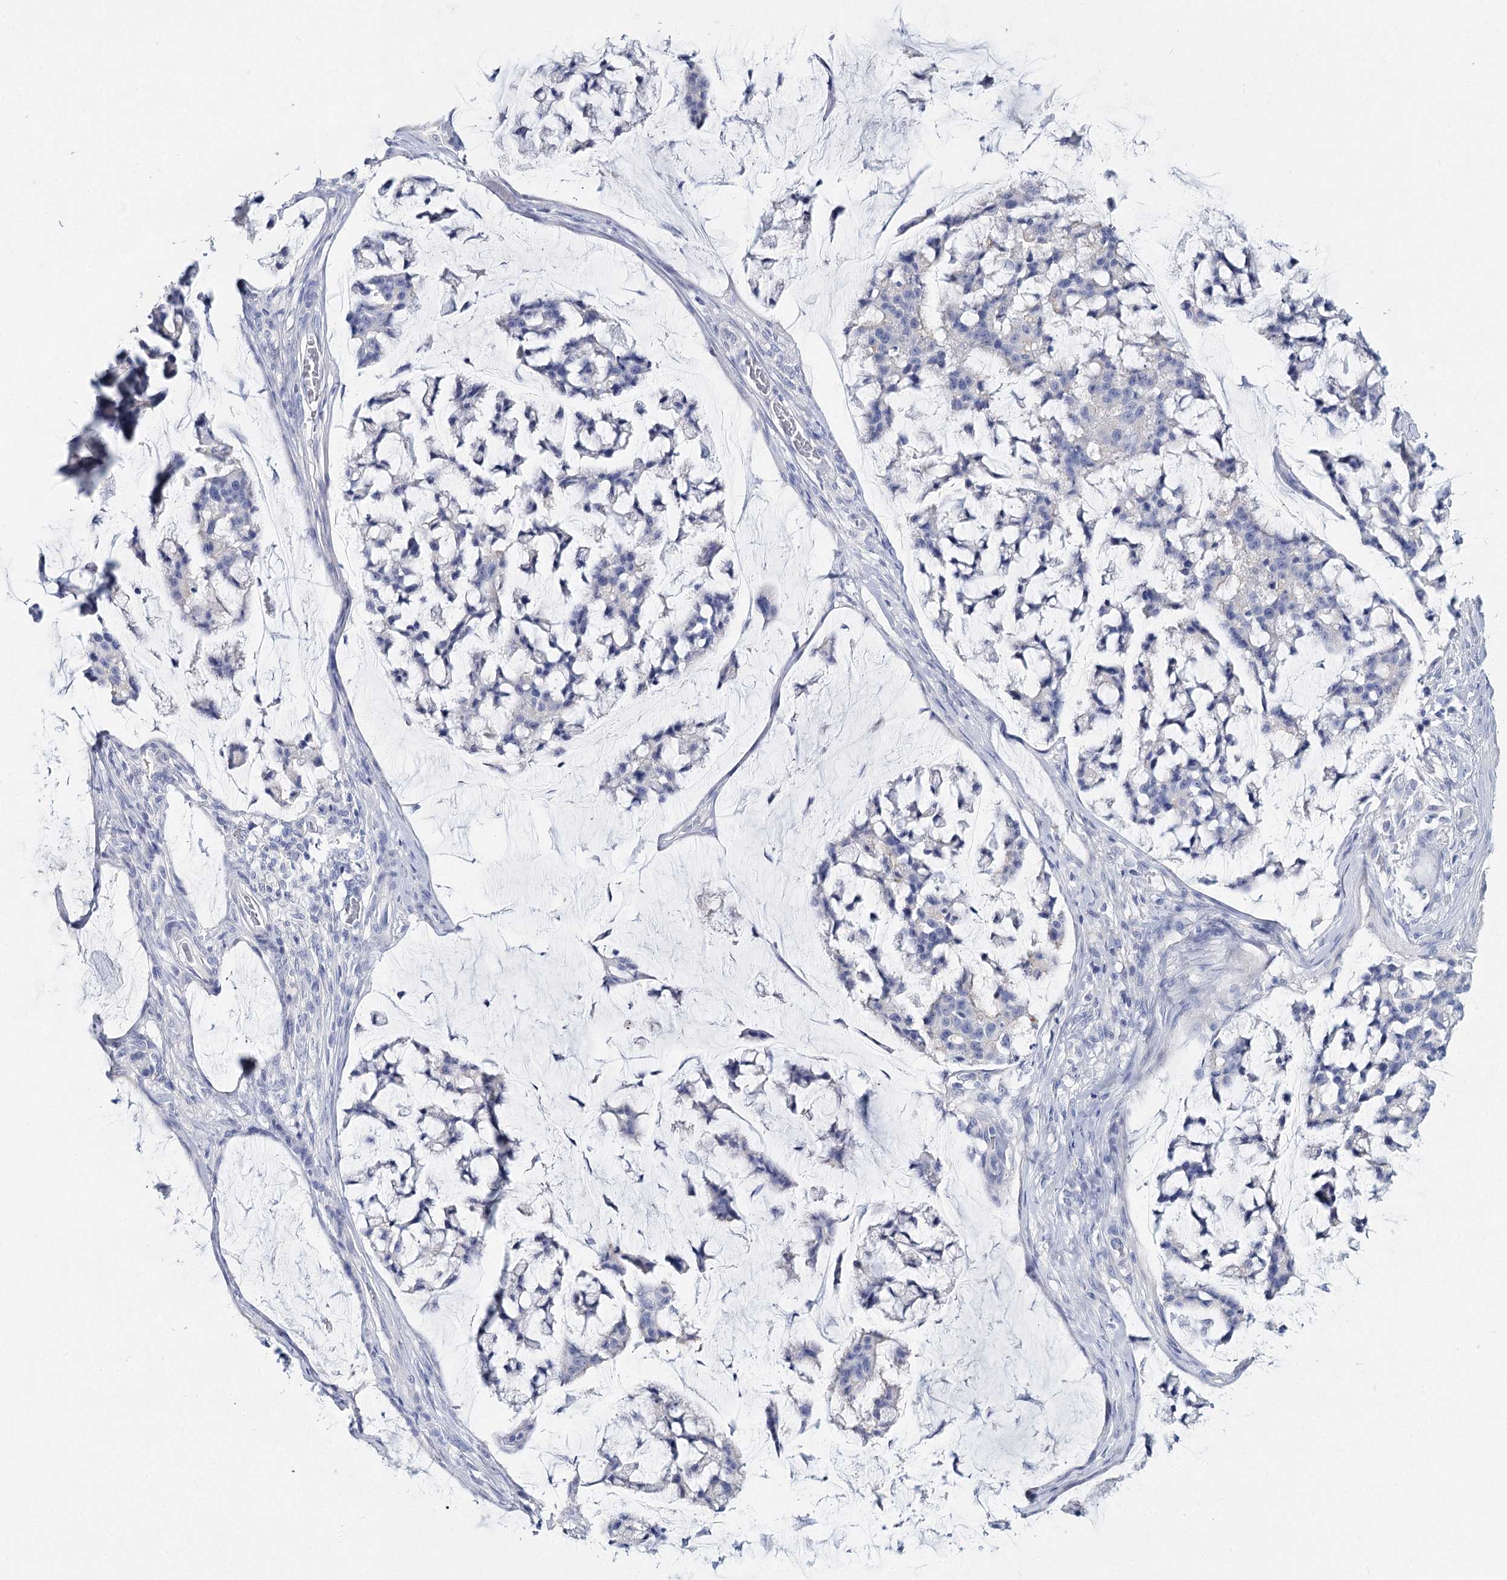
{"staining": {"intensity": "negative", "quantity": "none", "location": "none"}, "tissue": "stomach cancer", "cell_type": "Tumor cells", "image_type": "cancer", "snomed": [{"axis": "morphology", "description": "Adenocarcinoma, NOS"}, {"axis": "topography", "description": "Stomach, lower"}], "caption": "Tumor cells are negative for brown protein staining in stomach cancer (adenocarcinoma). (DAB (3,3'-diaminobenzidine) IHC, high magnification).", "gene": "SLC17A2", "patient": {"sex": "male", "age": 67}}